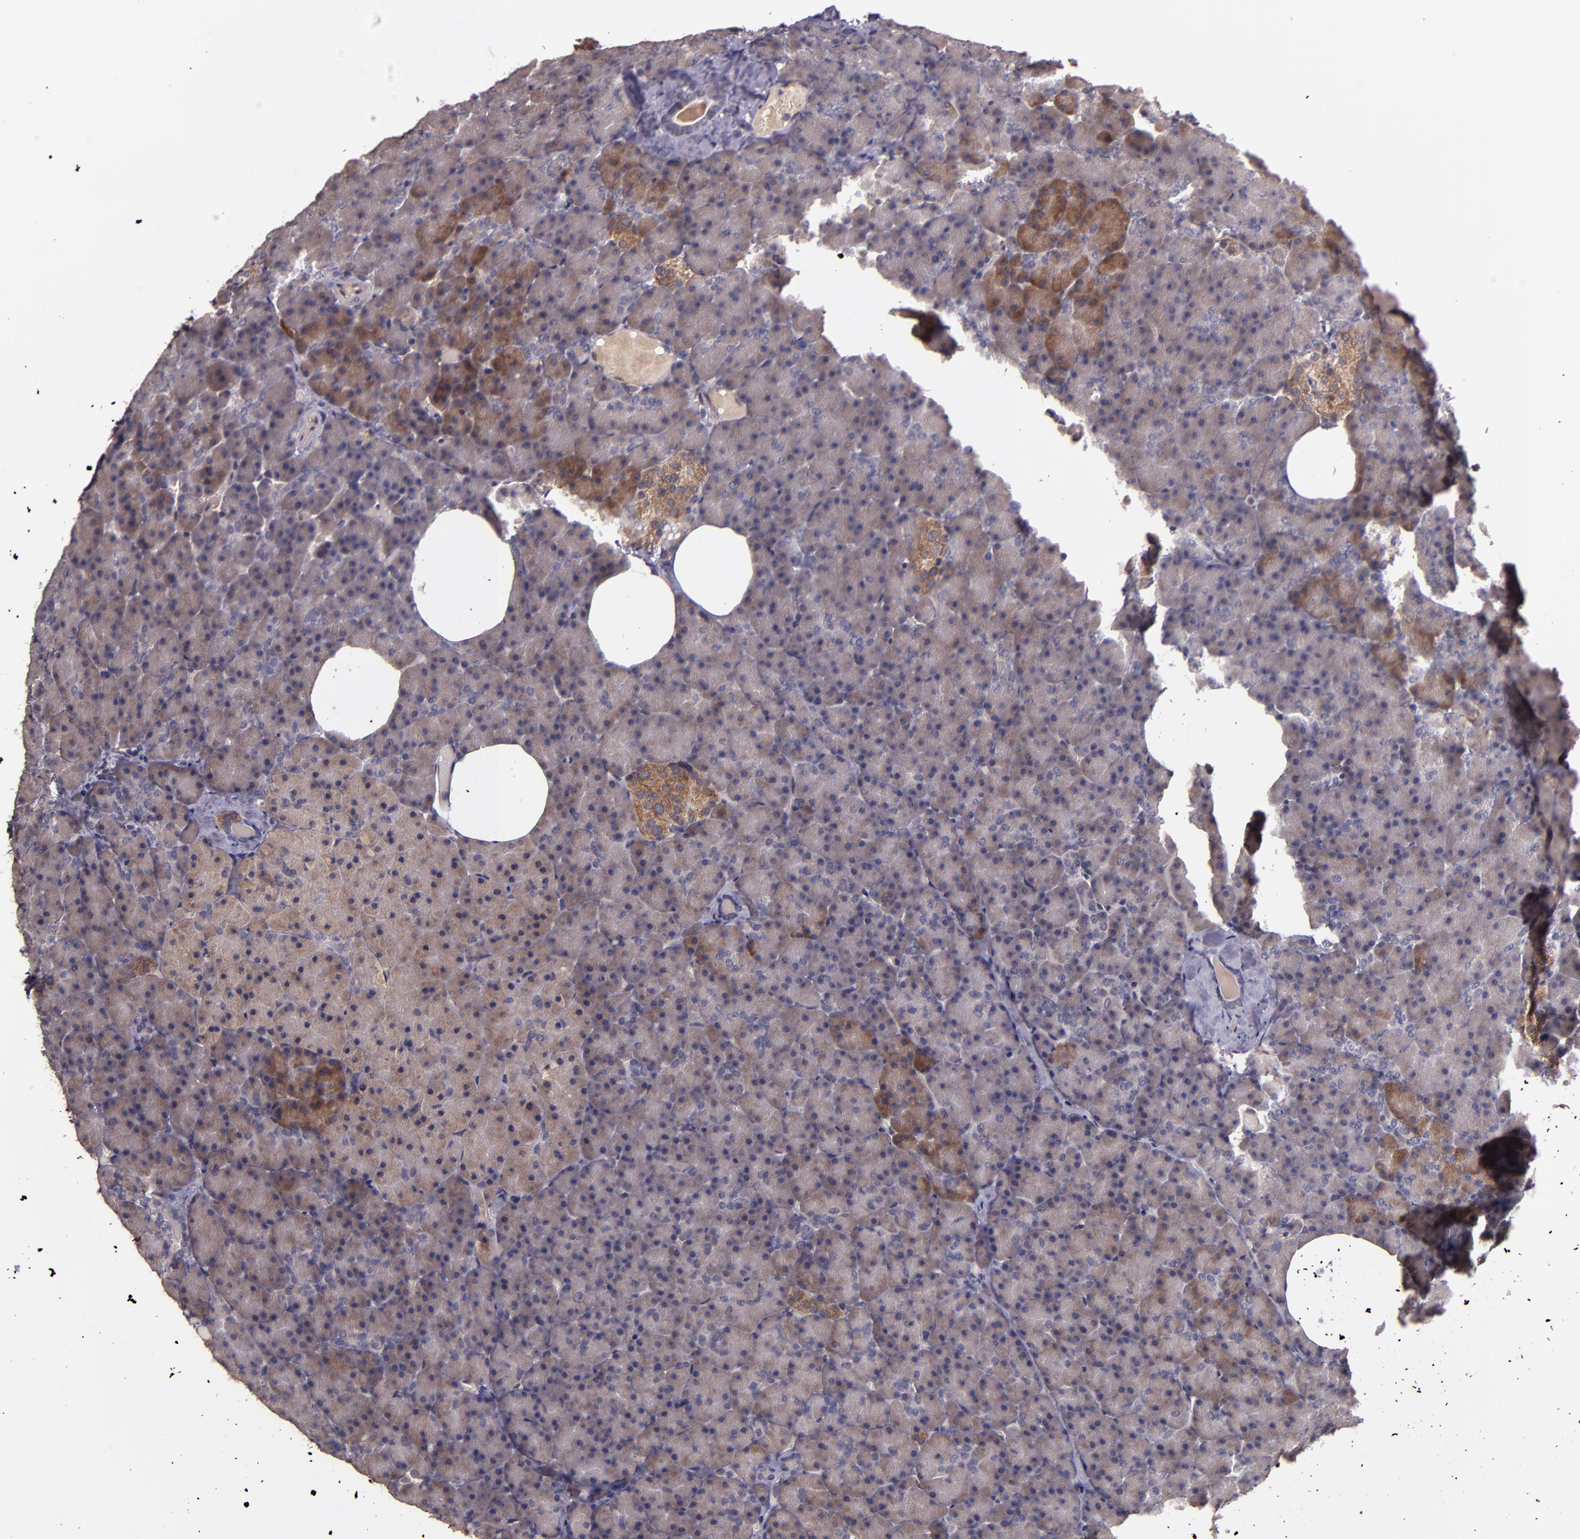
{"staining": {"intensity": "moderate", "quantity": "25%-75%", "location": "cytoplasmic/membranous"}, "tissue": "pancreas", "cell_type": "Exocrine glandular cells", "image_type": "normal", "snomed": [{"axis": "morphology", "description": "Normal tissue, NOS"}, {"axis": "topography", "description": "Pancreas"}], "caption": "Immunohistochemistry (IHC) of normal pancreas demonstrates medium levels of moderate cytoplasmic/membranous staining in approximately 25%-75% of exocrine glandular cells.", "gene": "PRAF2", "patient": {"sex": "female", "age": 35}}